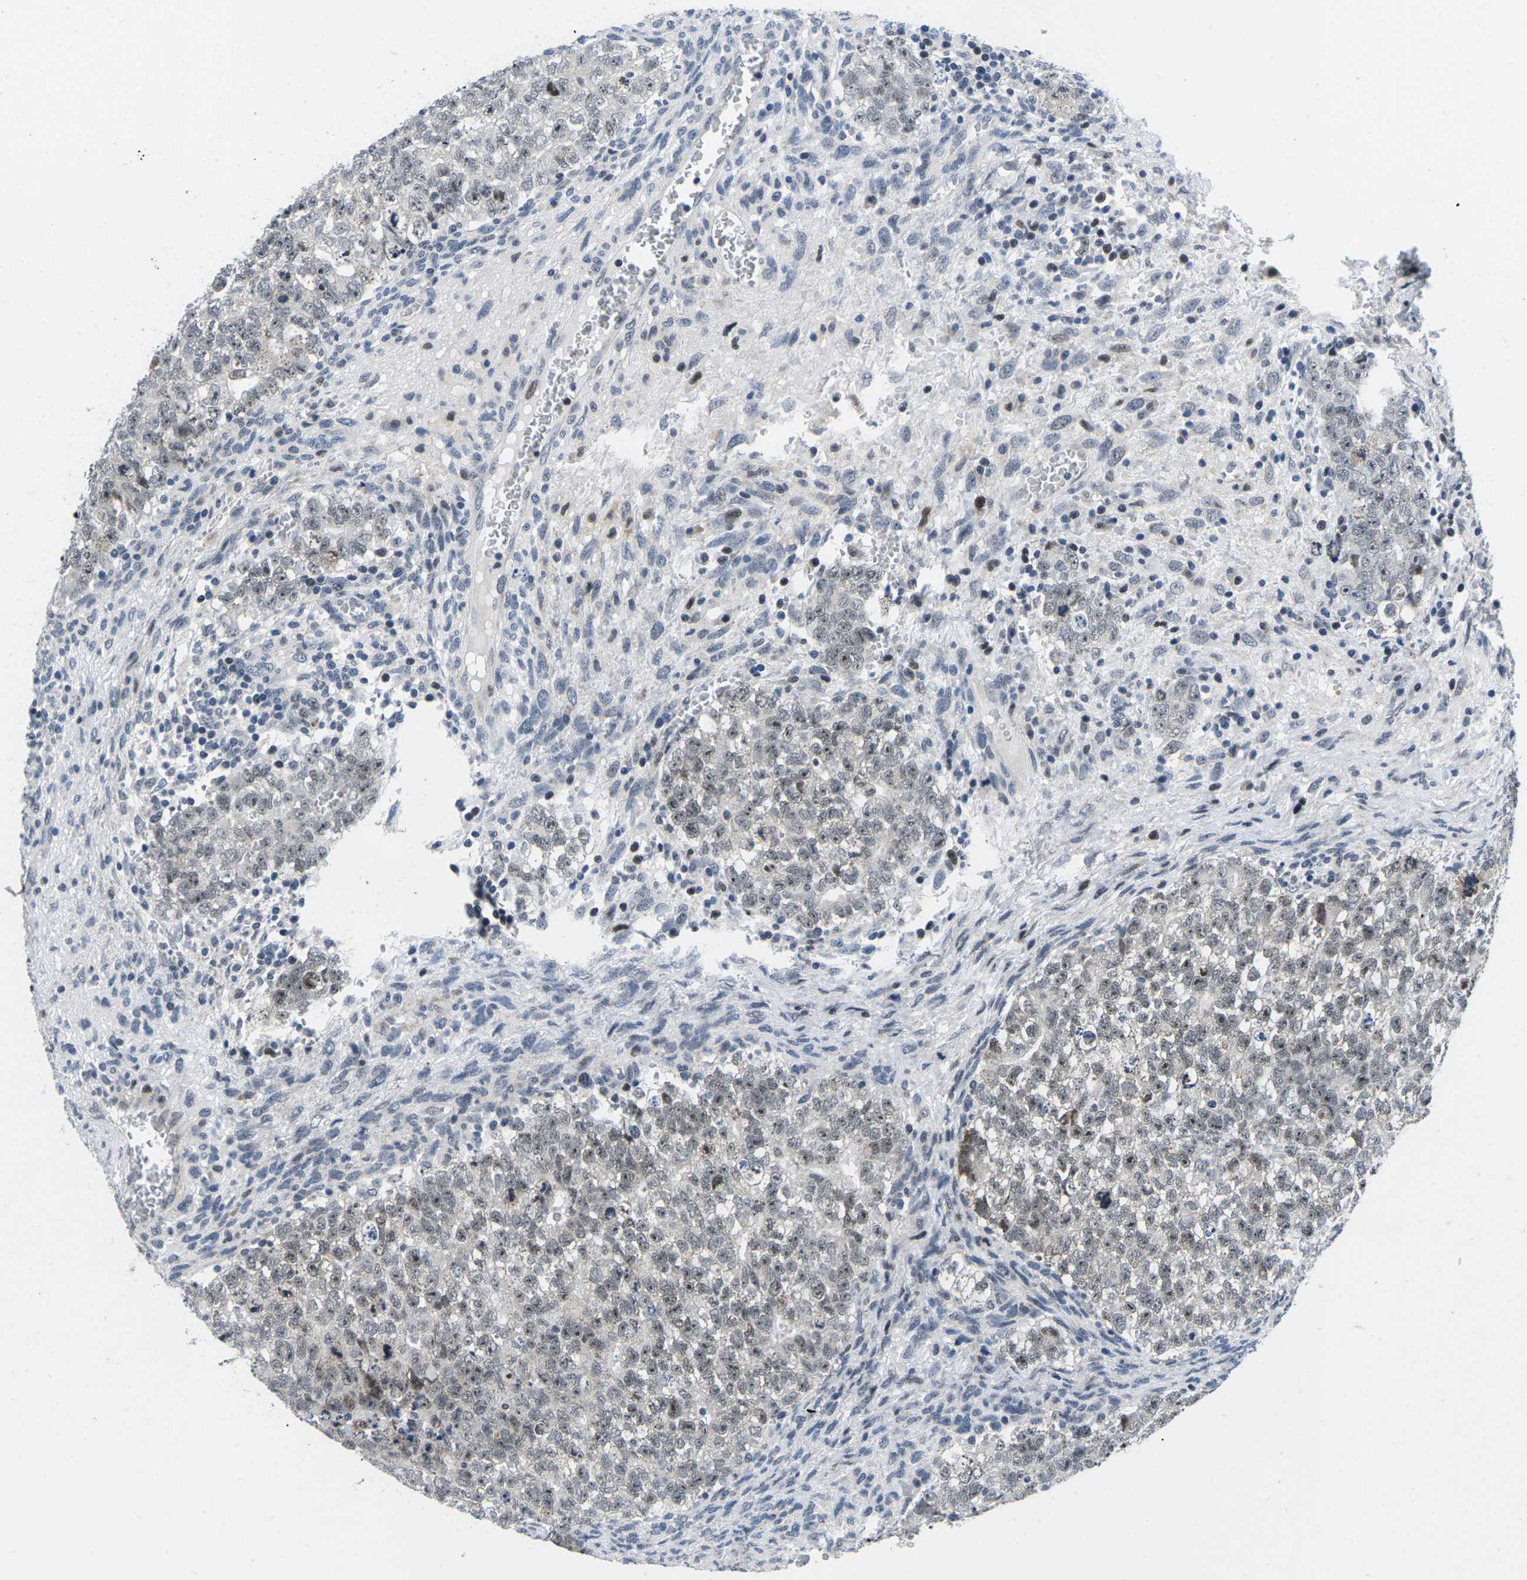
{"staining": {"intensity": "weak", "quantity": "25%-75%", "location": "nuclear"}, "tissue": "testis cancer", "cell_type": "Tumor cells", "image_type": "cancer", "snomed": [{"axis": "morphology", "description": "Seminoma, NOS"}, {"axis": "morphology", "description": "Carcinoma, Embryonal, NOS"}, {"axis": "topography", "description": "Testis"}], "caption": "Human testis cancer (embryonal carcinoma) stained with a brown dye exhibits weak nuclear positive expression in about 25%-75% of tumor cells.", "gene": "CDC73", "patient": {"sex": "male", "age": 38}}